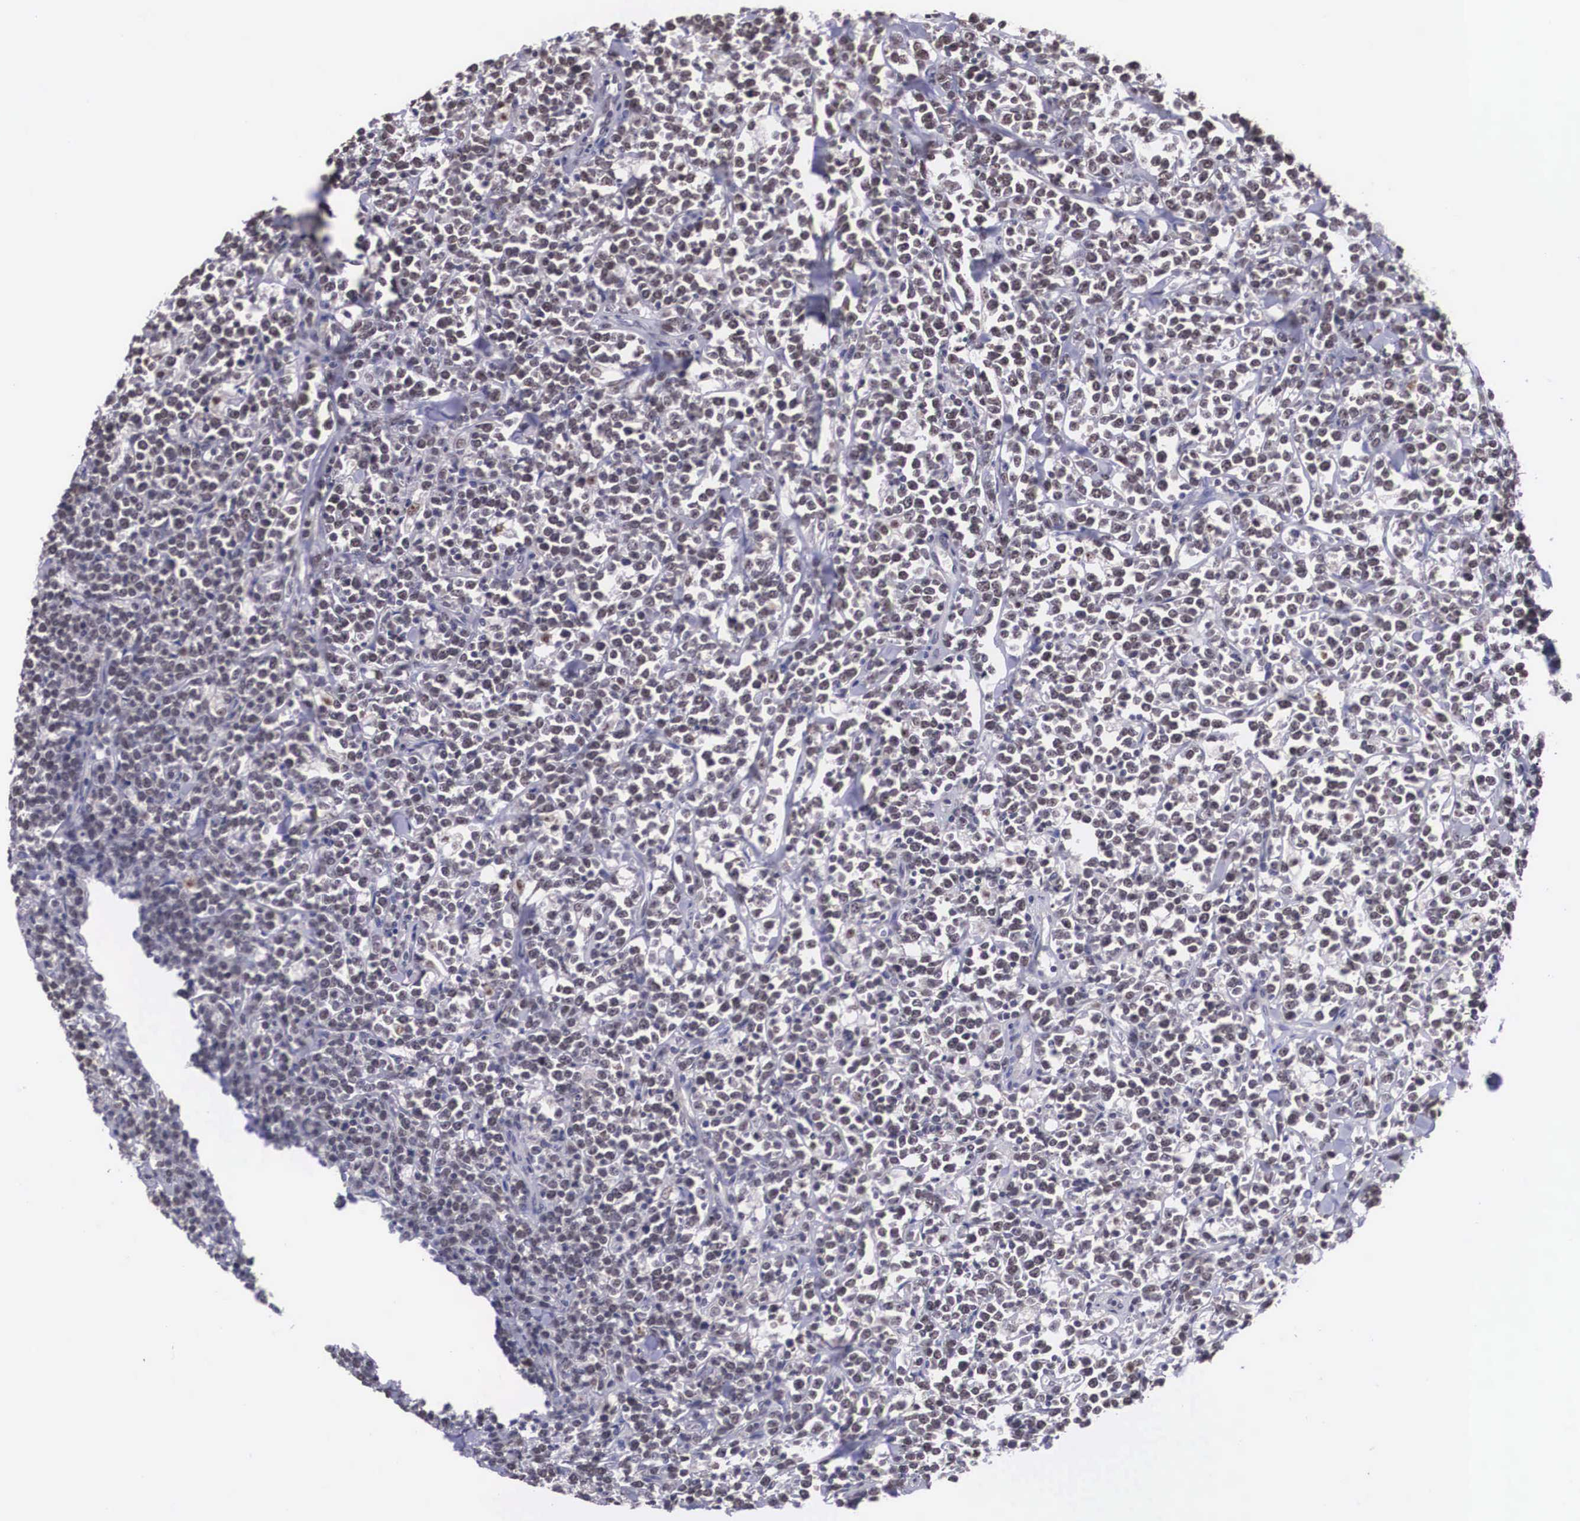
{"staining": {"intensity": "weak", "quantity": "<25%", "location": "nuclear"}, "tissue": "lymphoma", "cell_type": "Tumor cells", "image_type": "cancer", "snomed": [{"axis": "morphology", "description": "Malignant lymphoma, non-Hodgkin's type, High grade"}, {"axis": "topography", "description": "Small intestine"}, {"axis": "topography", "description": "Colon"}], "caption": "Tumor cells are negative for brown protein staining in lymphoma.", "gene": "ZNF275", "patient": {"sex": "male", "age": 8}}